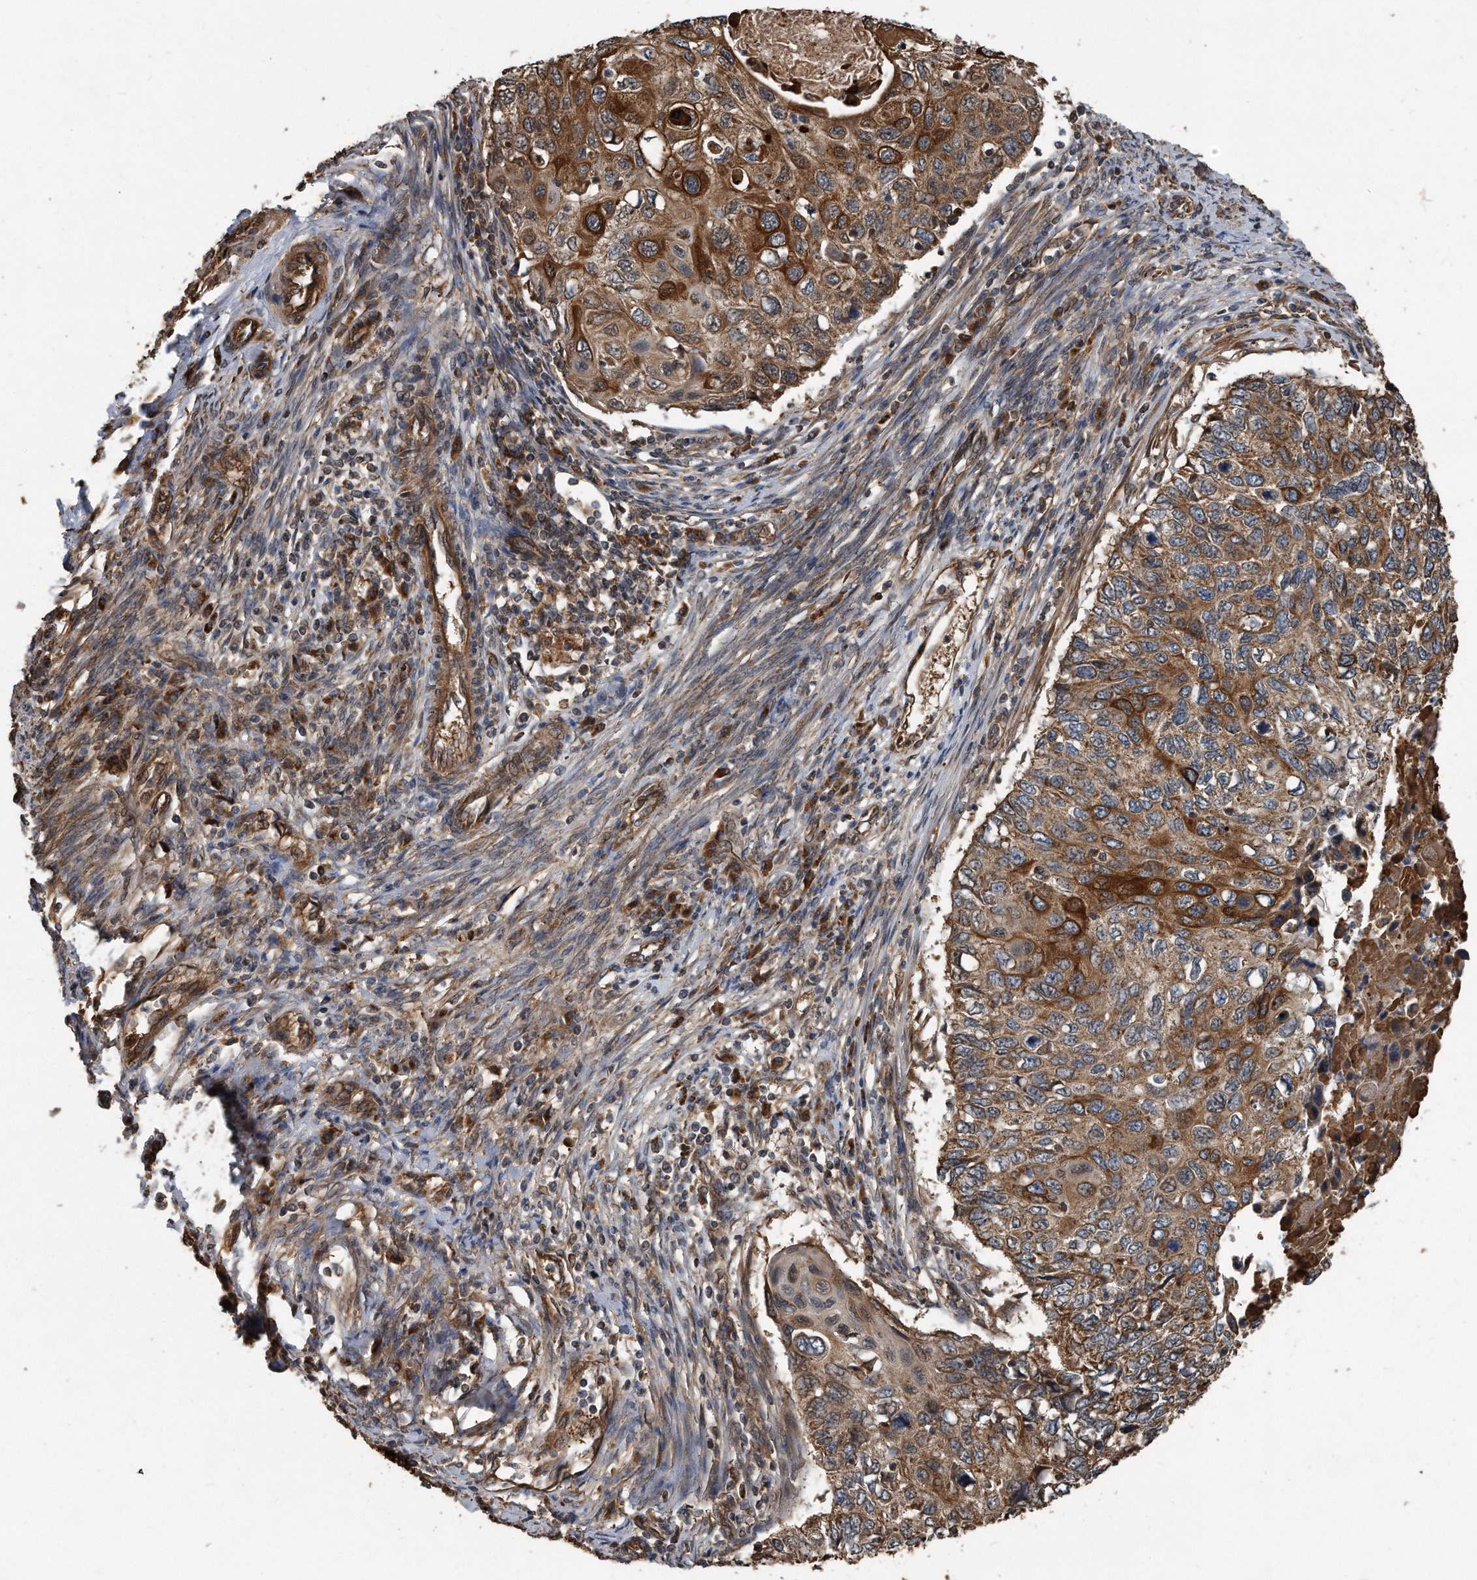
{"staining": {"intensity": "moderate", "quantity": ">75%", "location": "cytoplasmic/membranous"}, "tissue": "cervical cancer", "cell_type": "Tumor cells", "image_type": "cancer", "snomed": [{"axis": "morphology", "description": "Squamous cell carcinoma, NOS"}, {"axis": "topography", "description": "Cervix"}], "caption": "The immunohistochemical stain highlights moderate cytoplasmic/membranous staining in tumor cells of cervical squamous cell carcinoma tissue. The protein of interest is stained brown, and the nuclei are stained in blue (DAB IHC with brightfield microscopy, high magnification).", "gene": "FAM136A", "patient": {"sex": "female", "age": 70}}